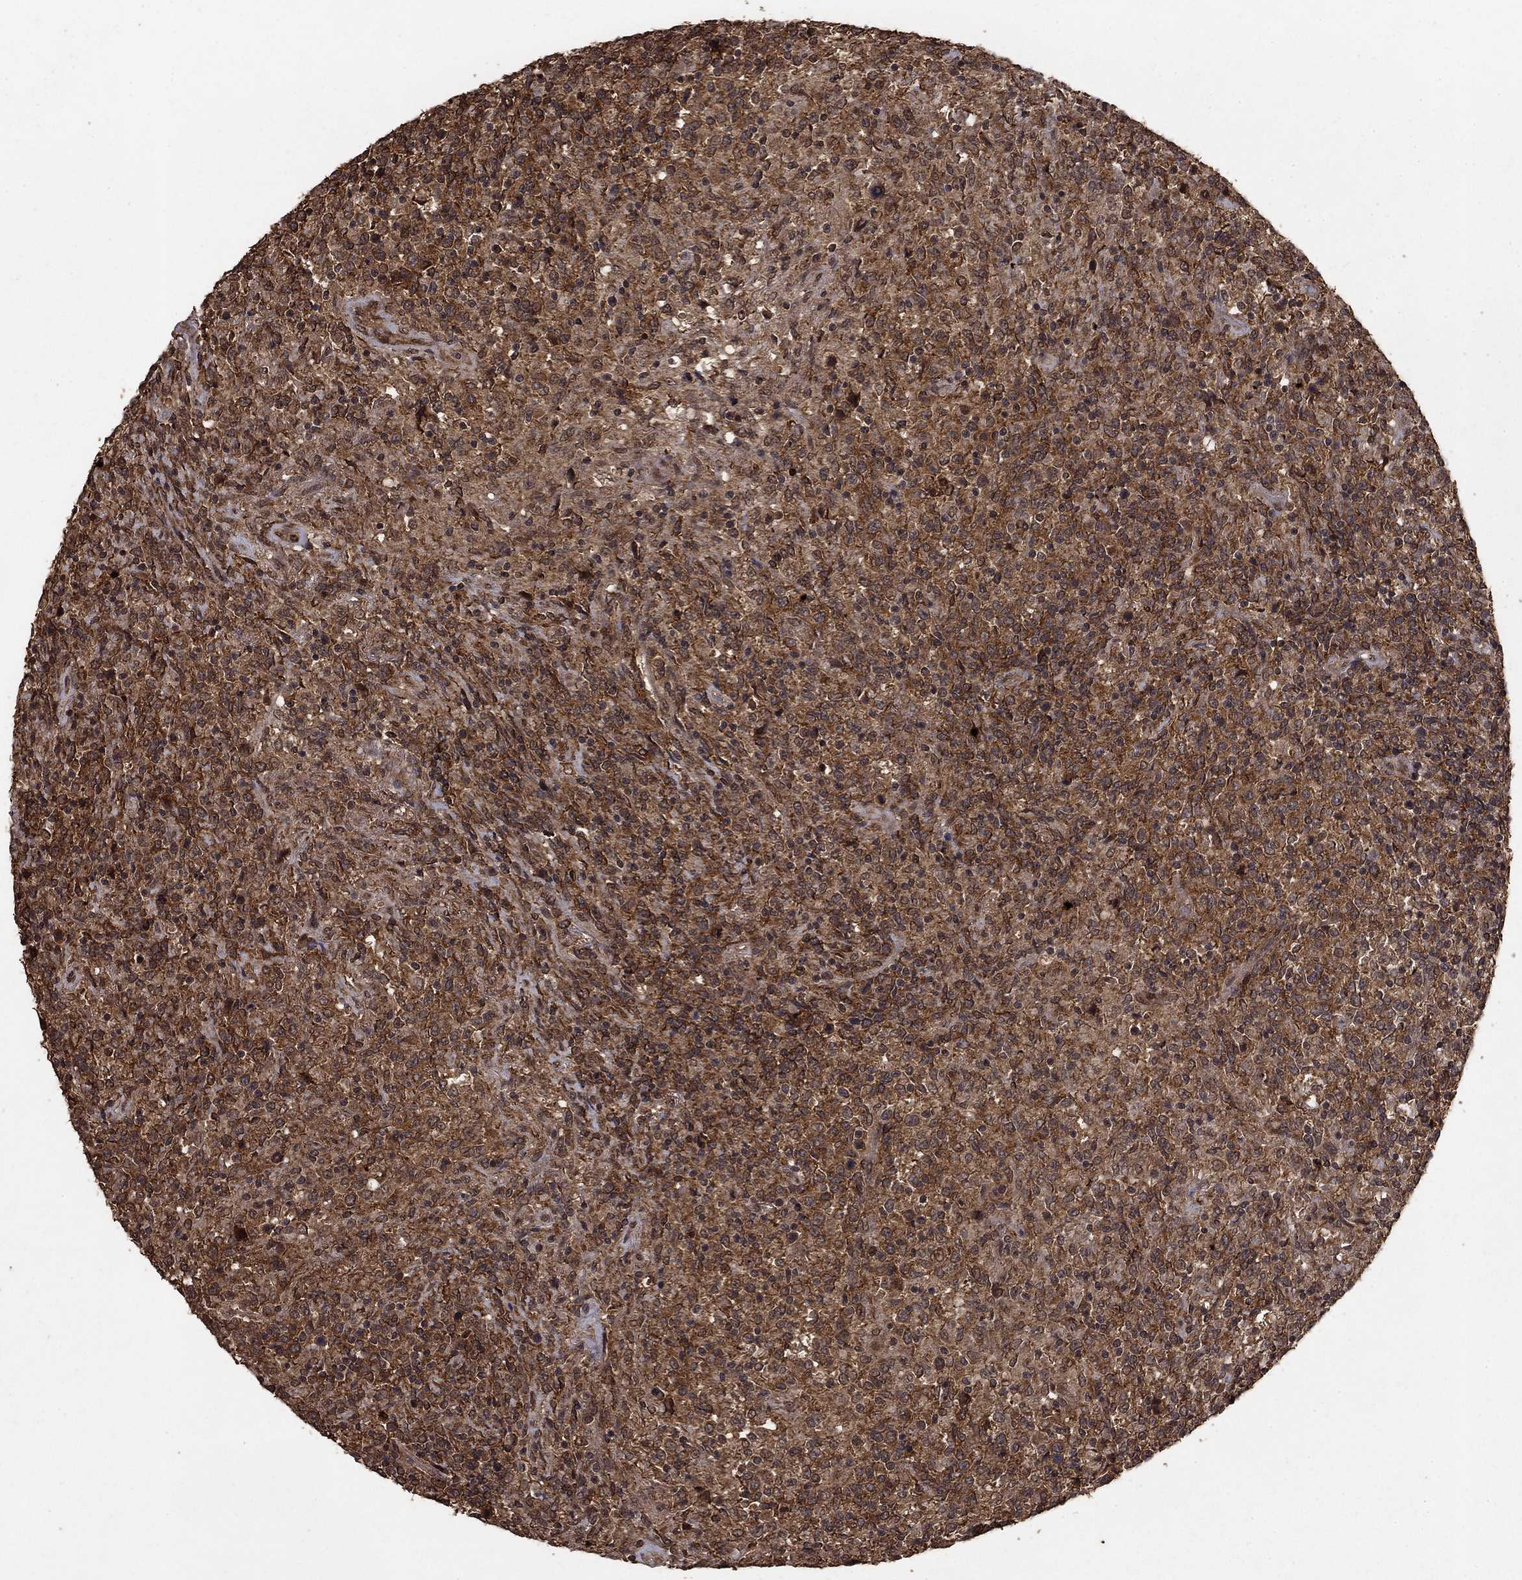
{"staining": {"intensity": "moderate", "quantity": ">75%", "location": "cytoplasmic/membranous"}, "tissue": "lymphoma", "cell_type": "Tumor cells", "image_type": "cancer", "snomed": [{"axis": "morphology", "description": "Malignant lymphoma, non-Hodgkin's type, High grade"}, {"axis": "topography", "description": "Lung"}], "caption": "Human lymphoma stained with a protein marker exhibits moderate staining in tumor cells.", "gene": "PRDM1", "patient": {"sex": "male", "age": 79}}